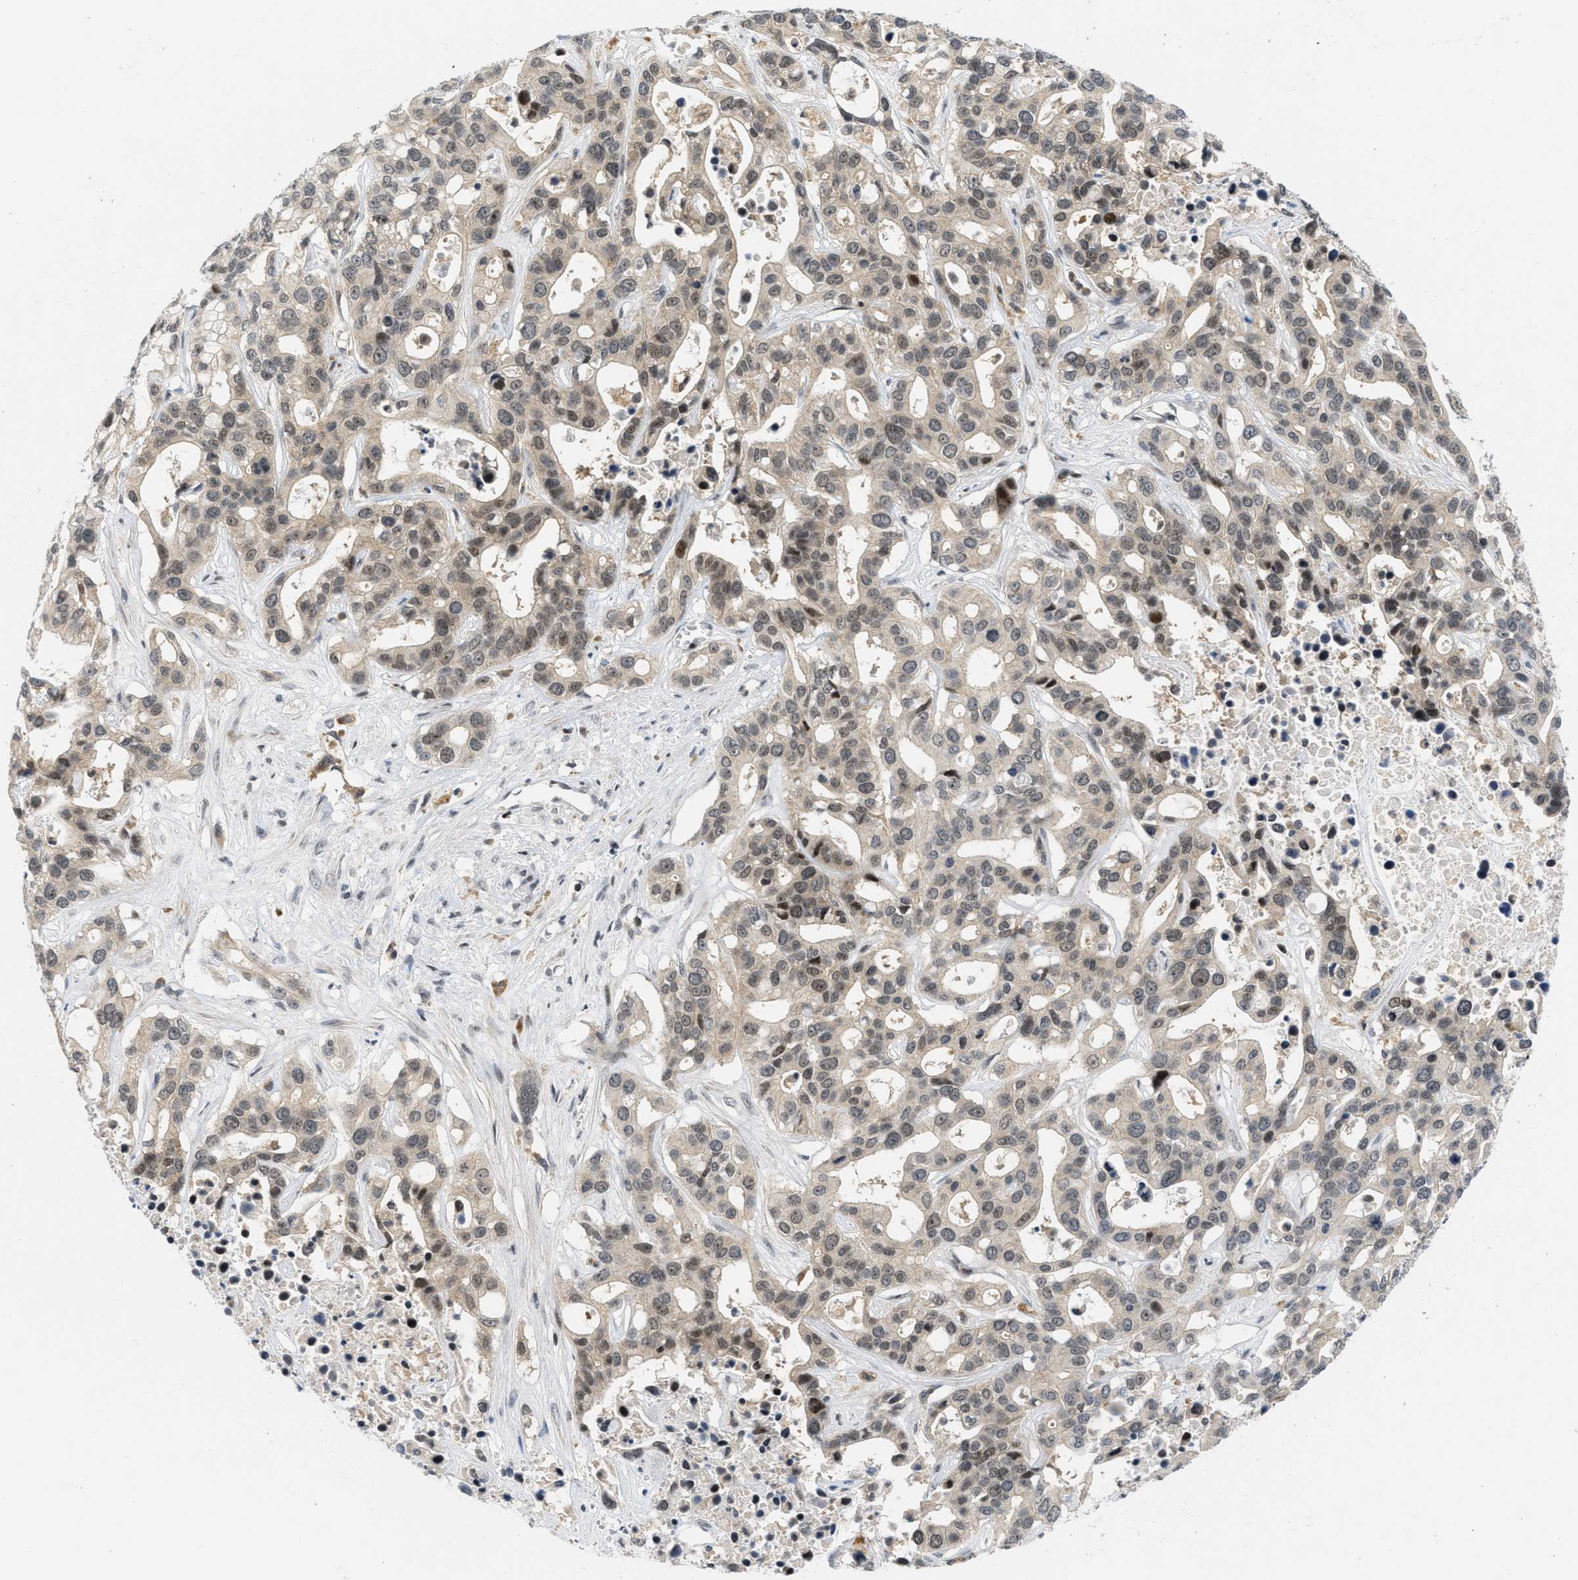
{"staining": {"intensity": "weak", "quantity": "25%-75%", "location": "nuclear"}, "tissue": "liver cancer", "cell_type": "Tumor cells", "image_type": "cancer", "snomed": [{"axis": "morphology", "description": "Cholangiocarcinoma"}, {"axis": "topography", "description": "Liver"}], "caption": "Immunohistochemical staining of human liver cancer (cholangiocarcinoma) demonstrates weak nuclear protein staining in approximately 25%-75% of tumor cells. Using DAB (brown) and hematoxylin (blue) stains, captured at high magnification using brightfield microscopy.", "gene": "ING1", "patient": {"sex": "female", "age": 65}}